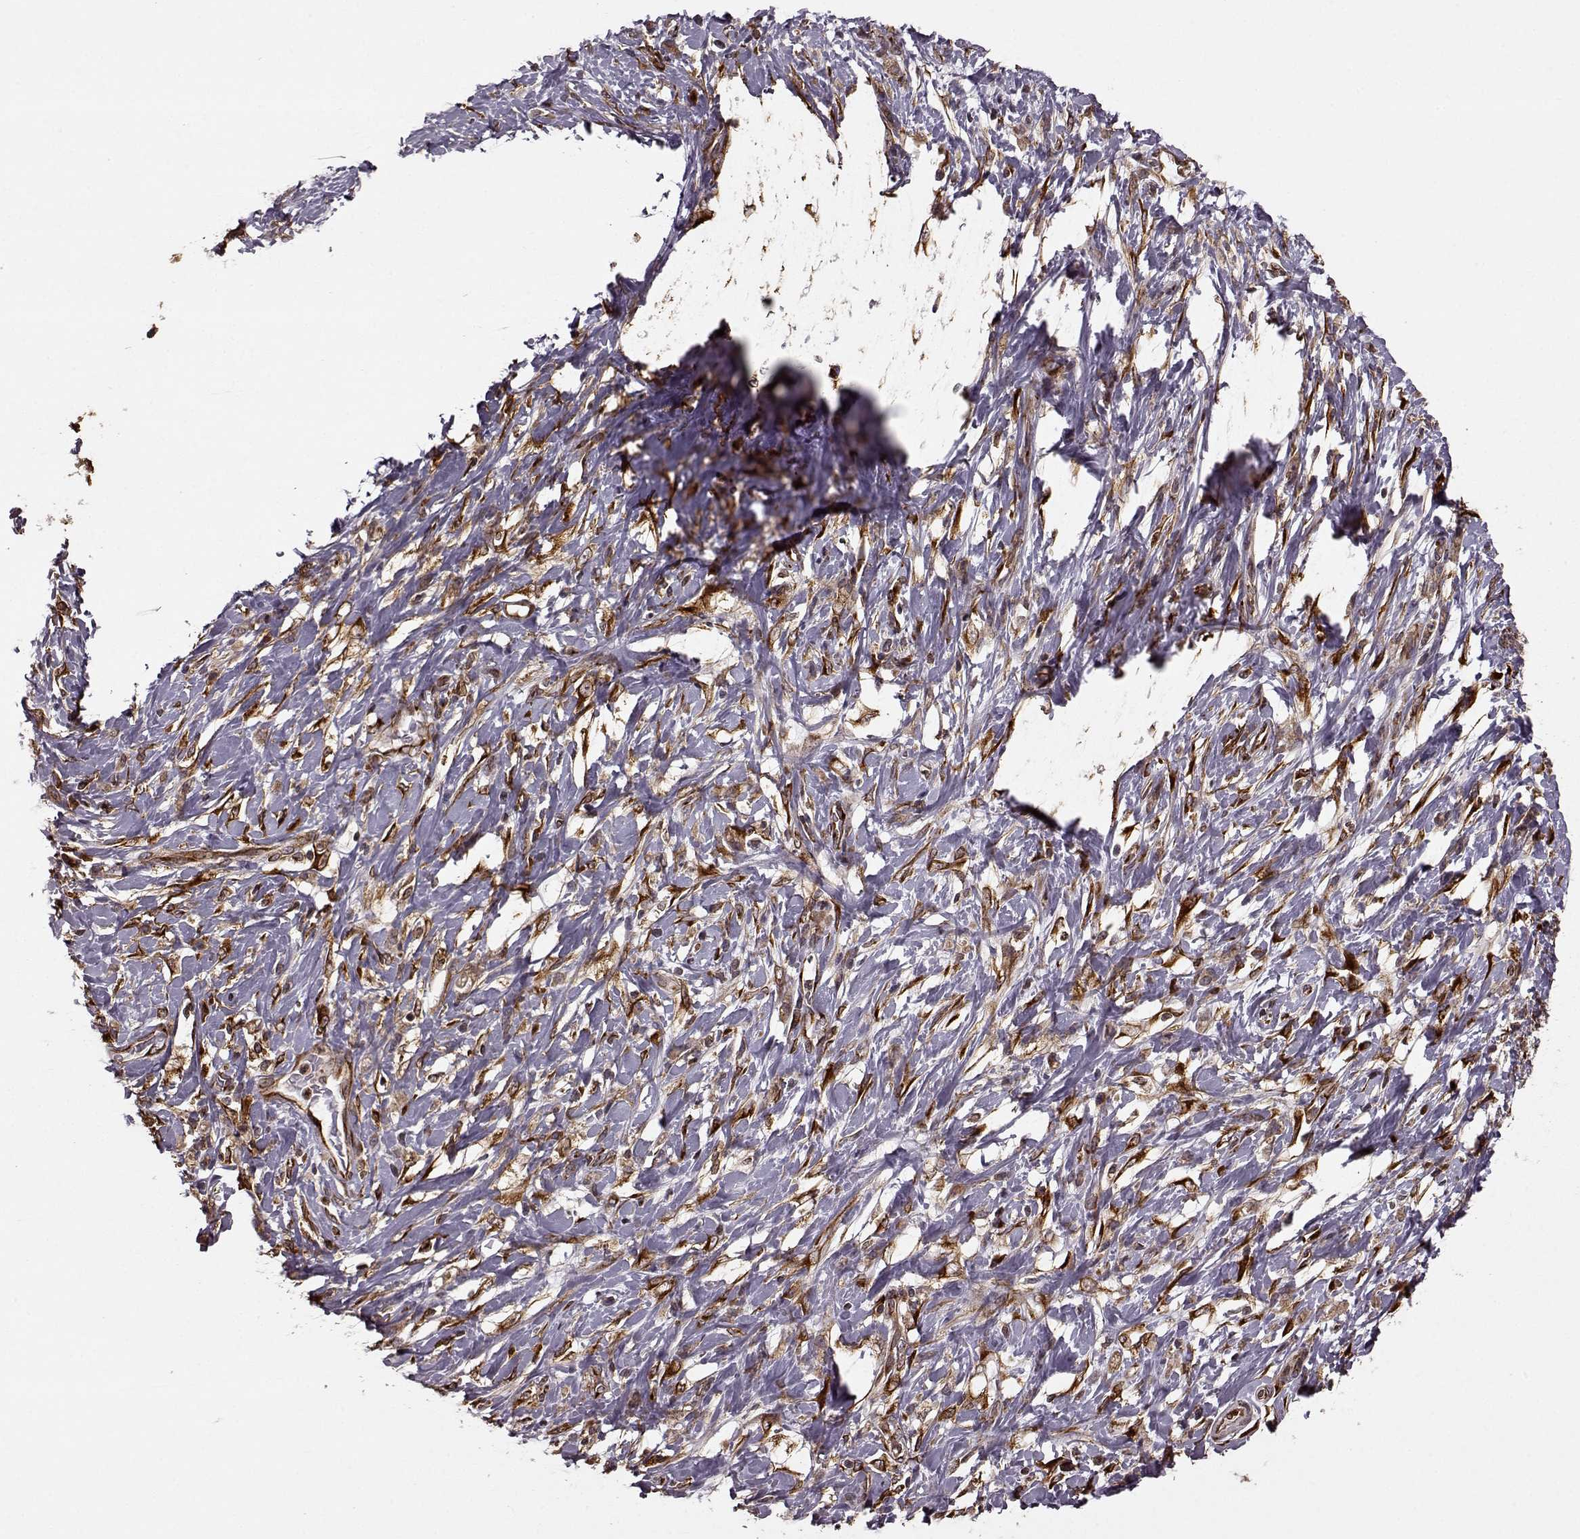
{"staining": {"intensity": "strong", "quantity": "<25%", "location": "cytoplasmic/membranous"}, "tissue": "stomach cancer", "cell_type": "Tumor cells", "image_type": "cancer", "snomed": [{"axis": "morphology", "description": "Adenocarcinoma, NOS"}, {"axis": "topography", "description": "Stomach"}], "caption": "The histopathology image displays staining of adenocarcinoma (stomach), revealing strong cytoplasmic/membranous protein staining (brown color) within tumor cells. (Brightfield microscopy of DAB IHC at high magnification).", "gene": "YIPF5", "patient": {"sex": "female", "age": 84}}